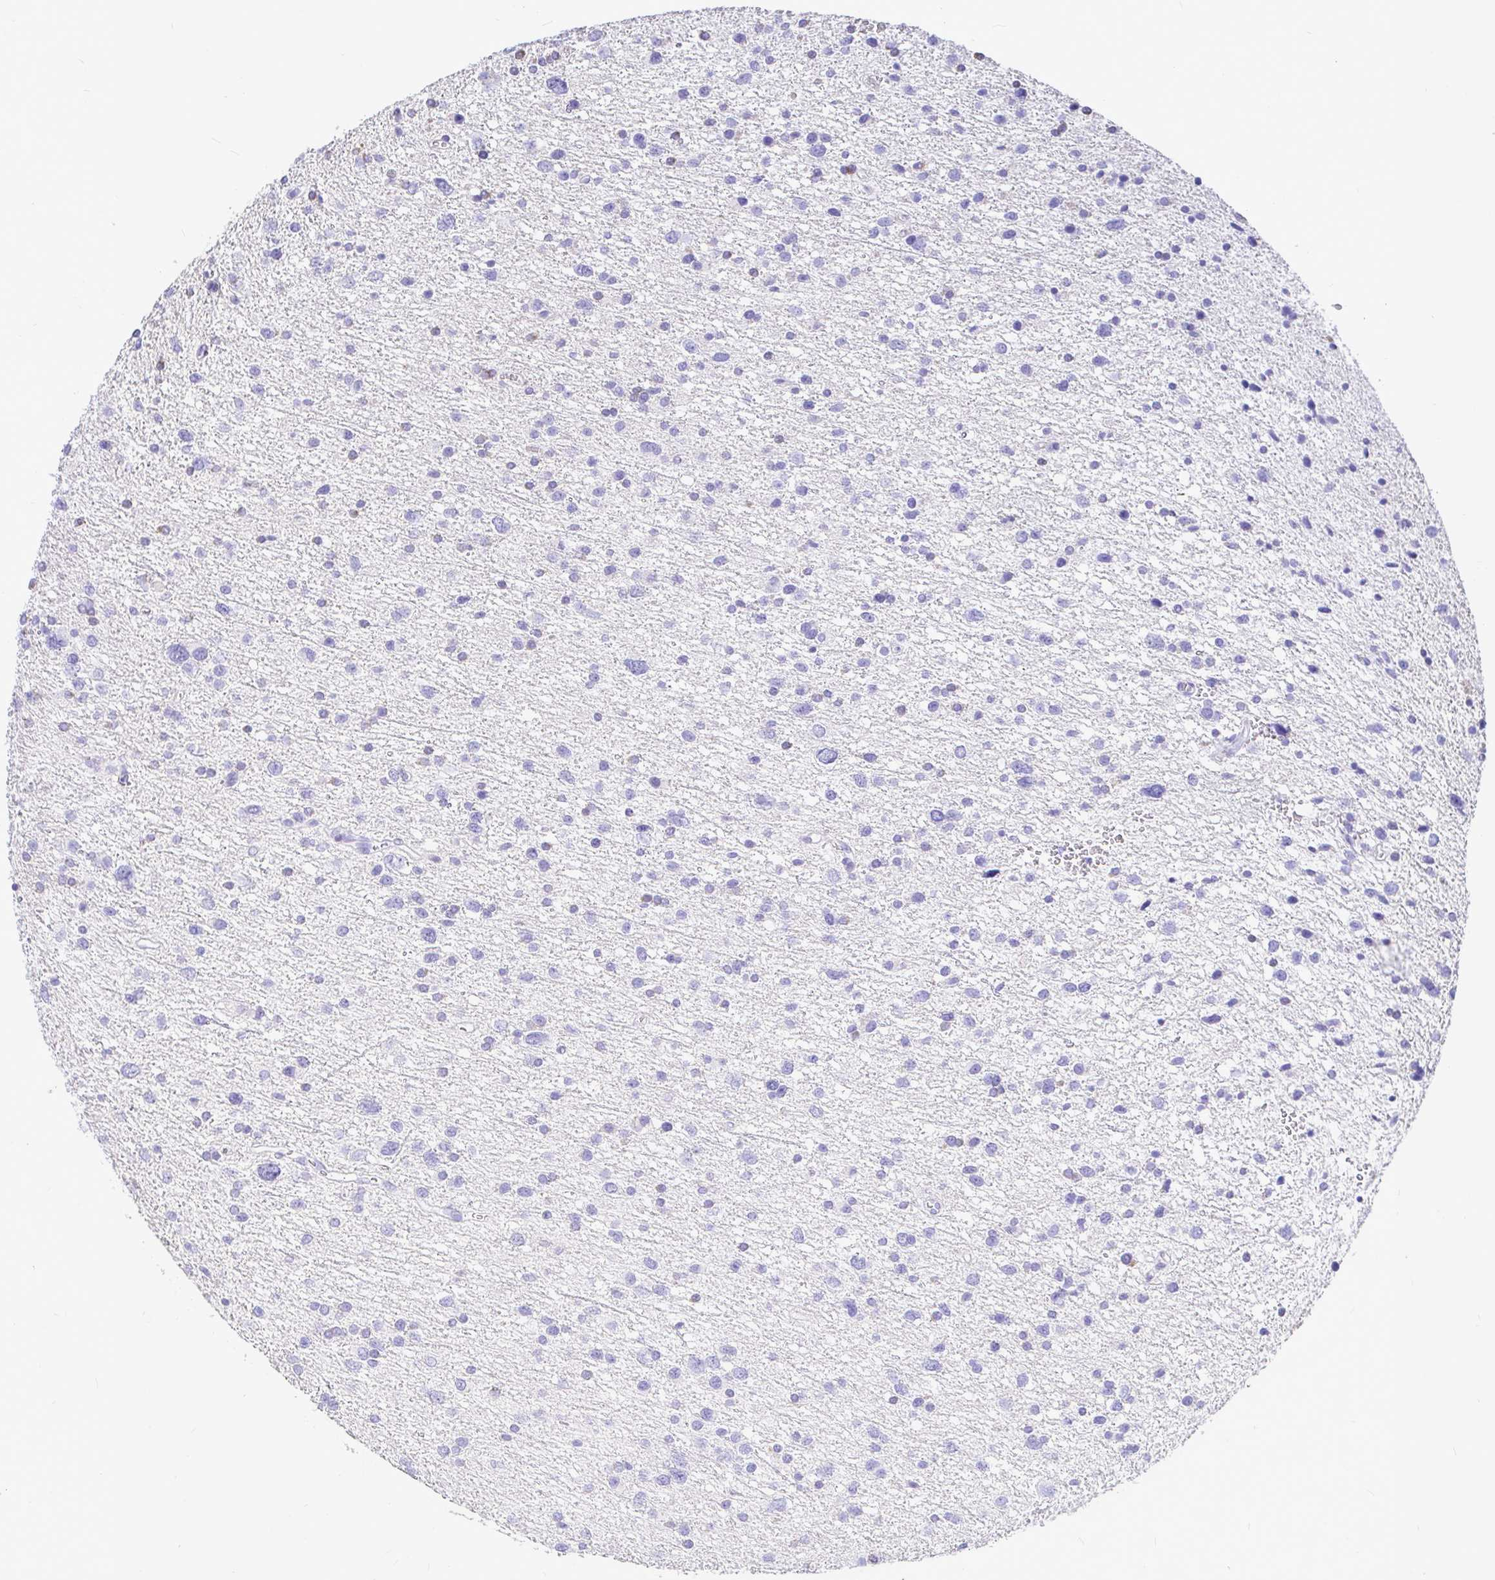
{"staining": {"intensity": "negative", "quantity": "none", "location": "none"}, "tissue": "glioma", "cell_type": "Tumor cells", "image_type": "cancer", "snomed": [{"axis": "morphology", "description": "Glioma, malignant, Low grade"}, {"axis": "topography", "description": "Brain"}], "caption": "Malignant low-grade glioma was stained to show a protein in brown. There is no significant positivity in tumor cells.", "gene": "CCDC62", "patient": {"sex": "female", "age": 55}}